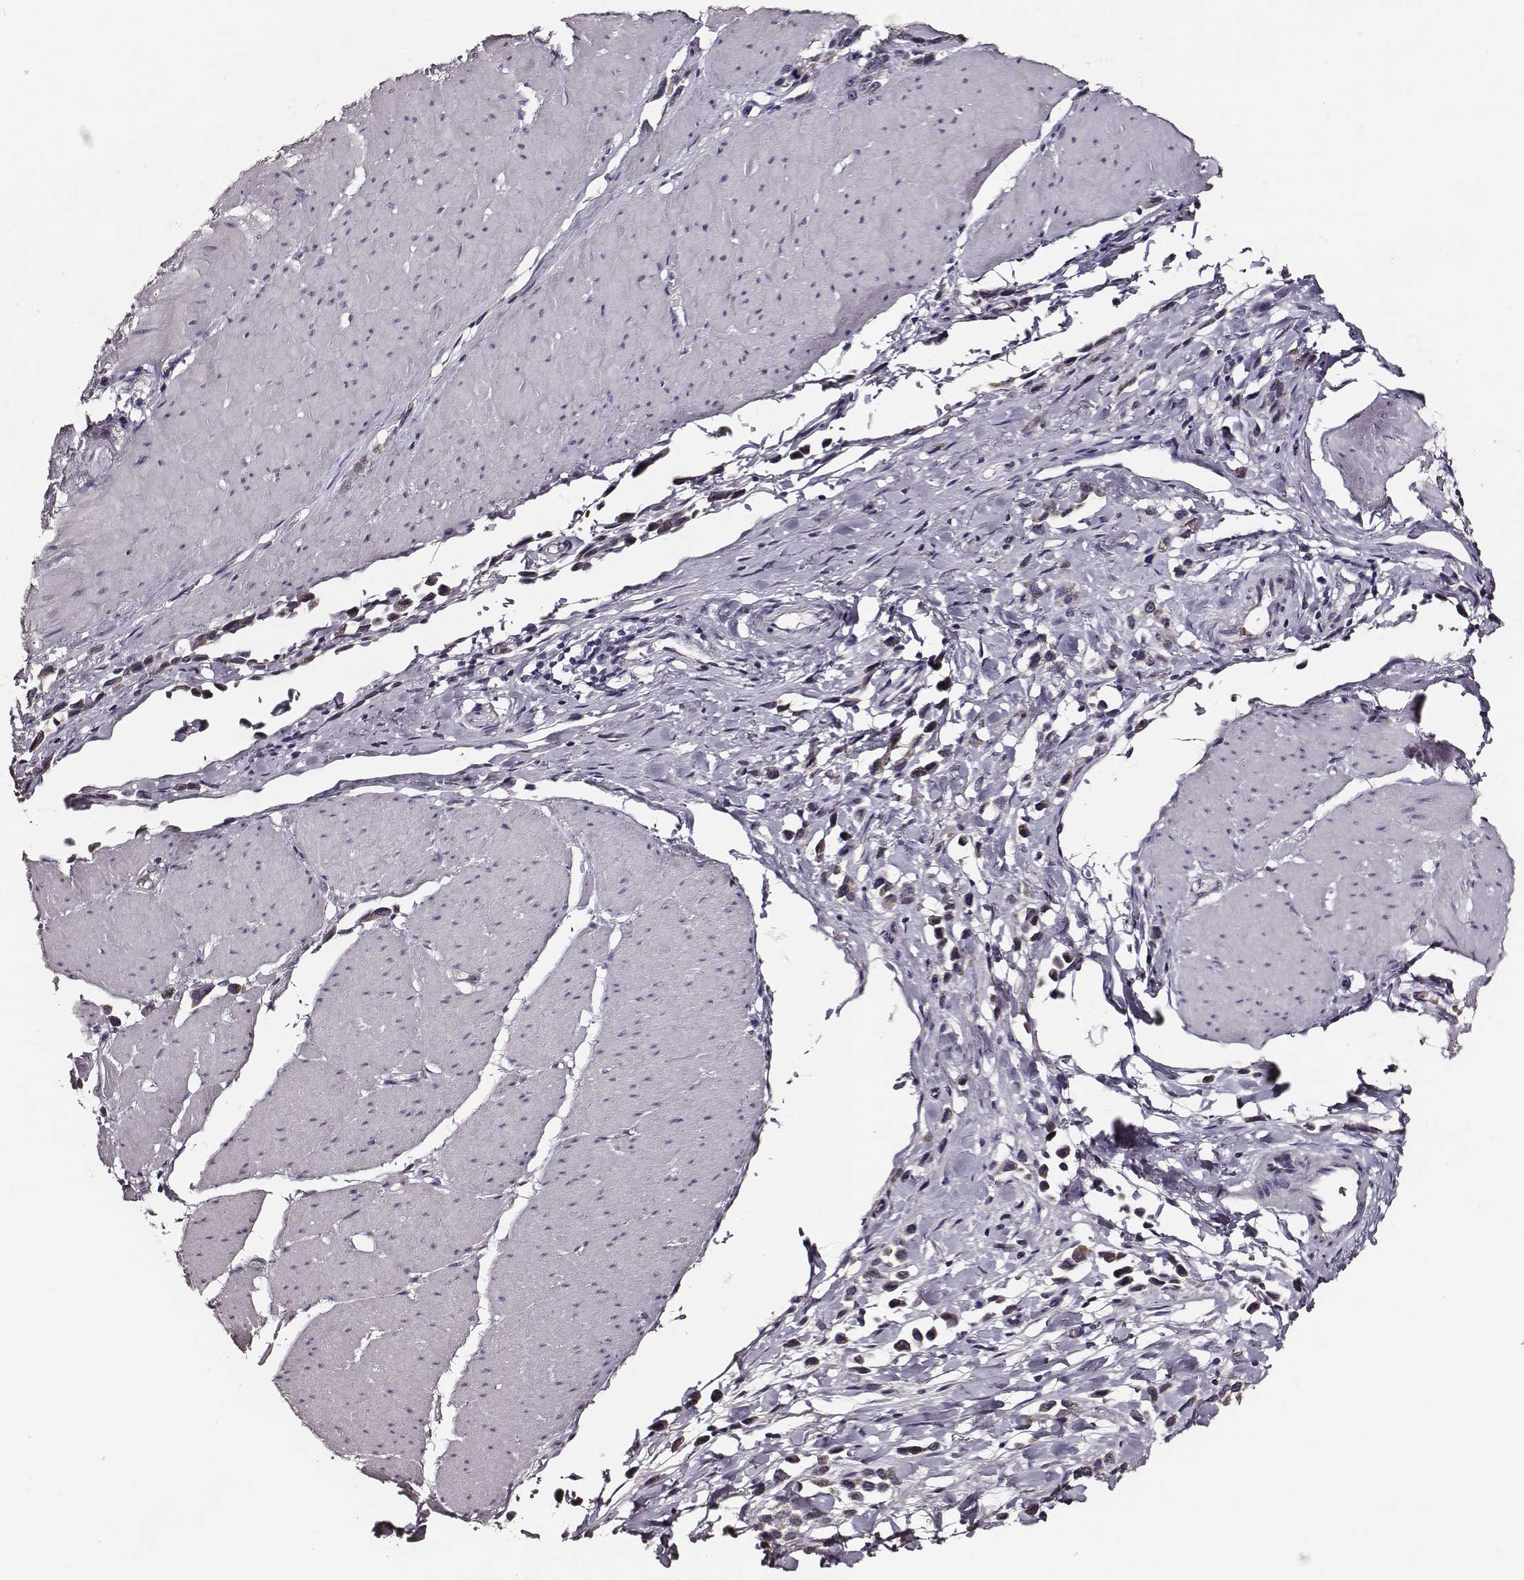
{"staining": {"intensity": "negative", "quantity": "none", "location": "none"}, "tissue": "stomach cancer", "cell_type": "Tumor cells", "image_type": "cancer", "snomed": [{"axis": "morphology", "description": "Adenocarcinoma, NOS"}, {"axis": "topography", "description": "Stomach"}], "caption": "Immunohistochemistry of stomach cancer (adenocarcinoma) exhibits no positivity in tumor cells.", "gene": "AADAT", "patient": {"sex": "male", "age": 47}}